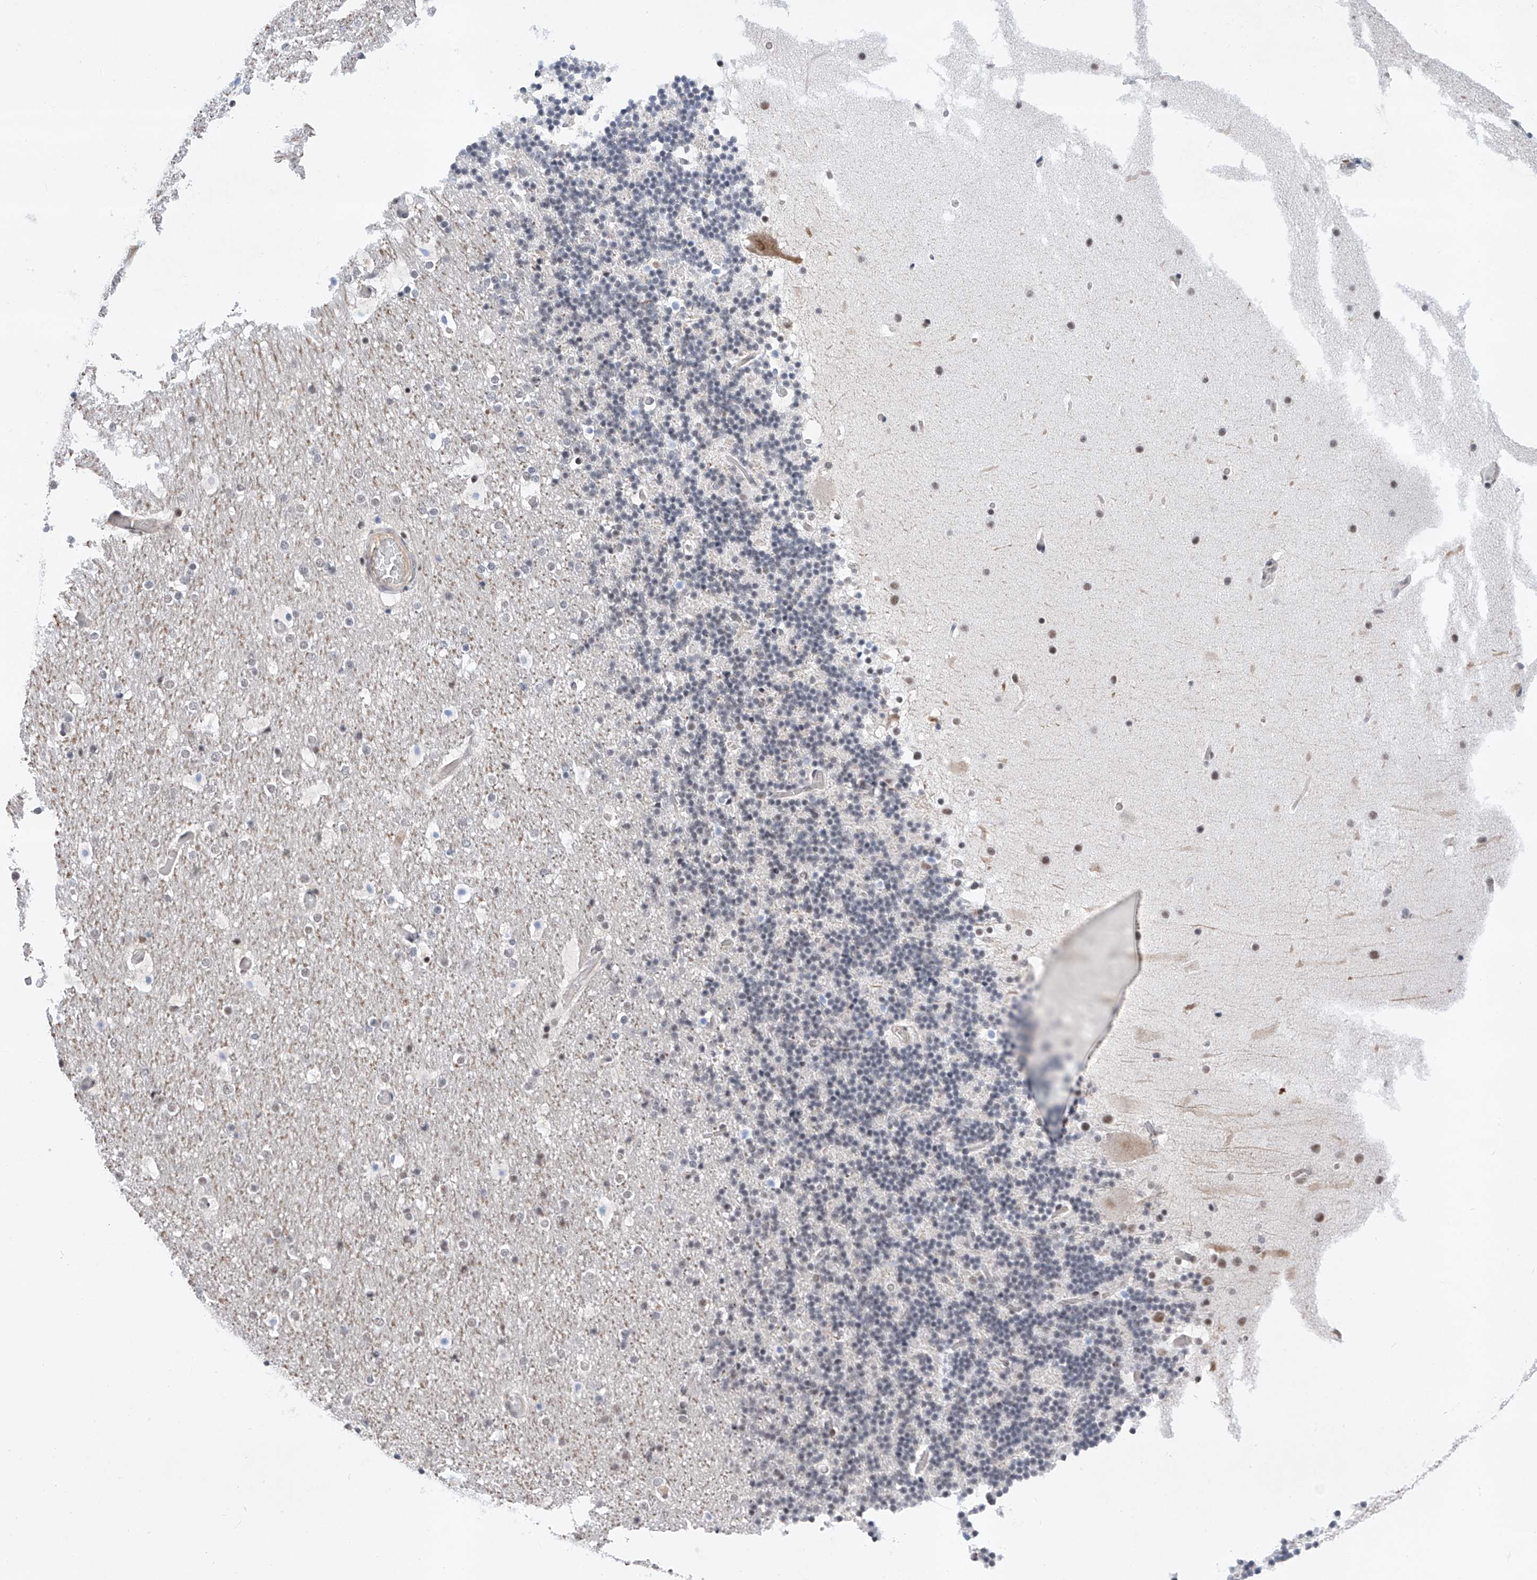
{"staining": {"intensity": "negative", "quantity": "none", "location": "none"}, "tissue": "cerebellum", "cell_type": "Cells in granular layer", "image_type": "normal", "snomed": [{"axis": "morphology", "description": "Normal tissue, NOS"}, {"axis": "topography", "description": "Cerebellum"}], "caption": "The image reveals no significant staining in cells in granular layer of cerebellum.", "gene": "SNRNP200", "patient": {"sex": "male", "age": 57}}